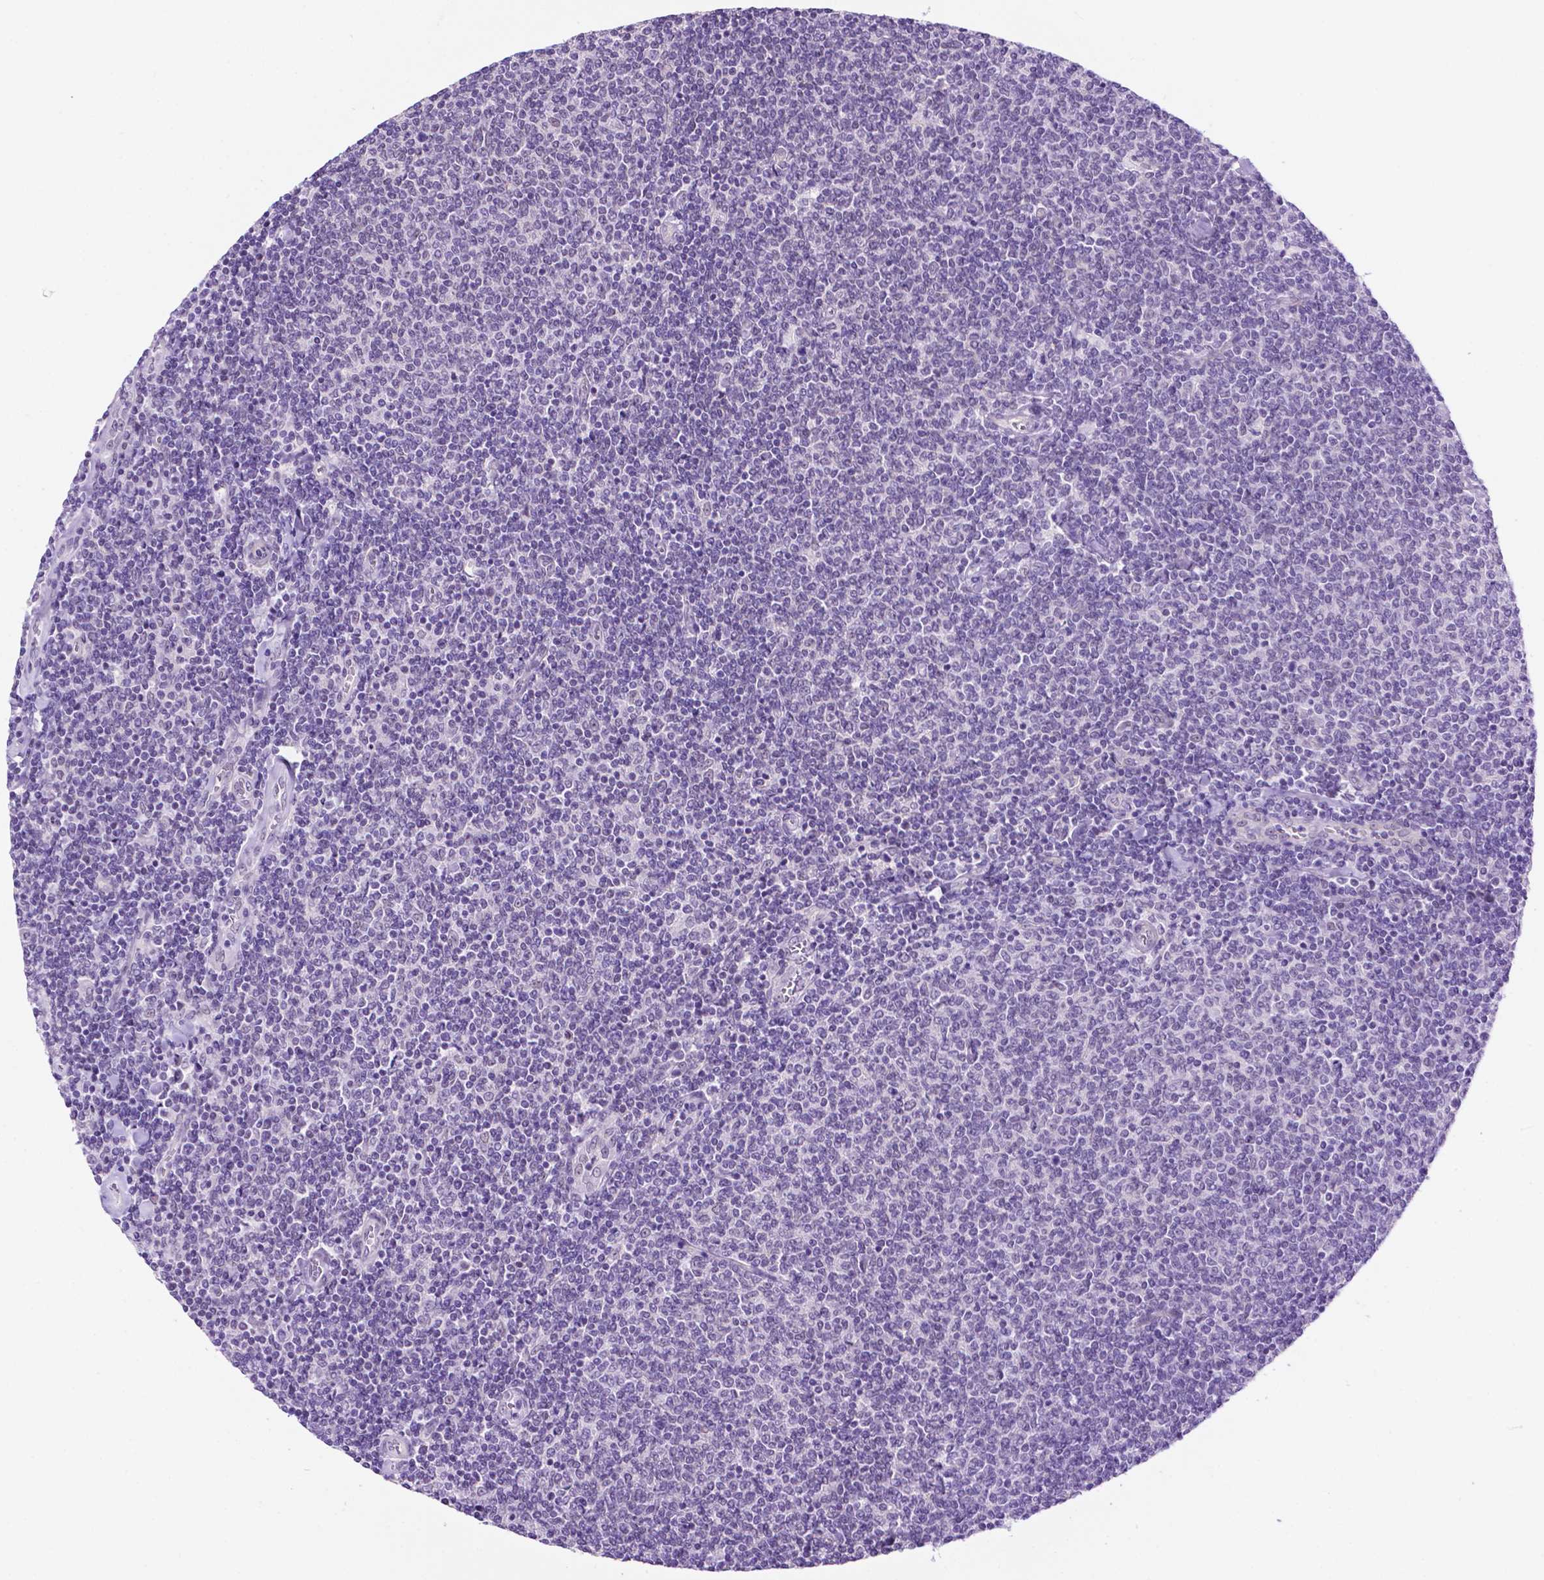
{"staining": {"intensity": "negative", "quantity": "none", "location": "none"}, "tissue": "lymphoma", "cell_type": "Tumor cells", "image_type": "cancer", "snomed": [{"axis": "morphology", "description": "Malignant lymphoma, non-Hodgkin's type, Low grade"}, {"axis": "topography", "description": "Lymph node"}], "caption": "Immunohistochemistry of lymphoma displays no staining in tumor cells.", "gene": "TACSTD2", "patient": {"sex": "male", "age": 52}}